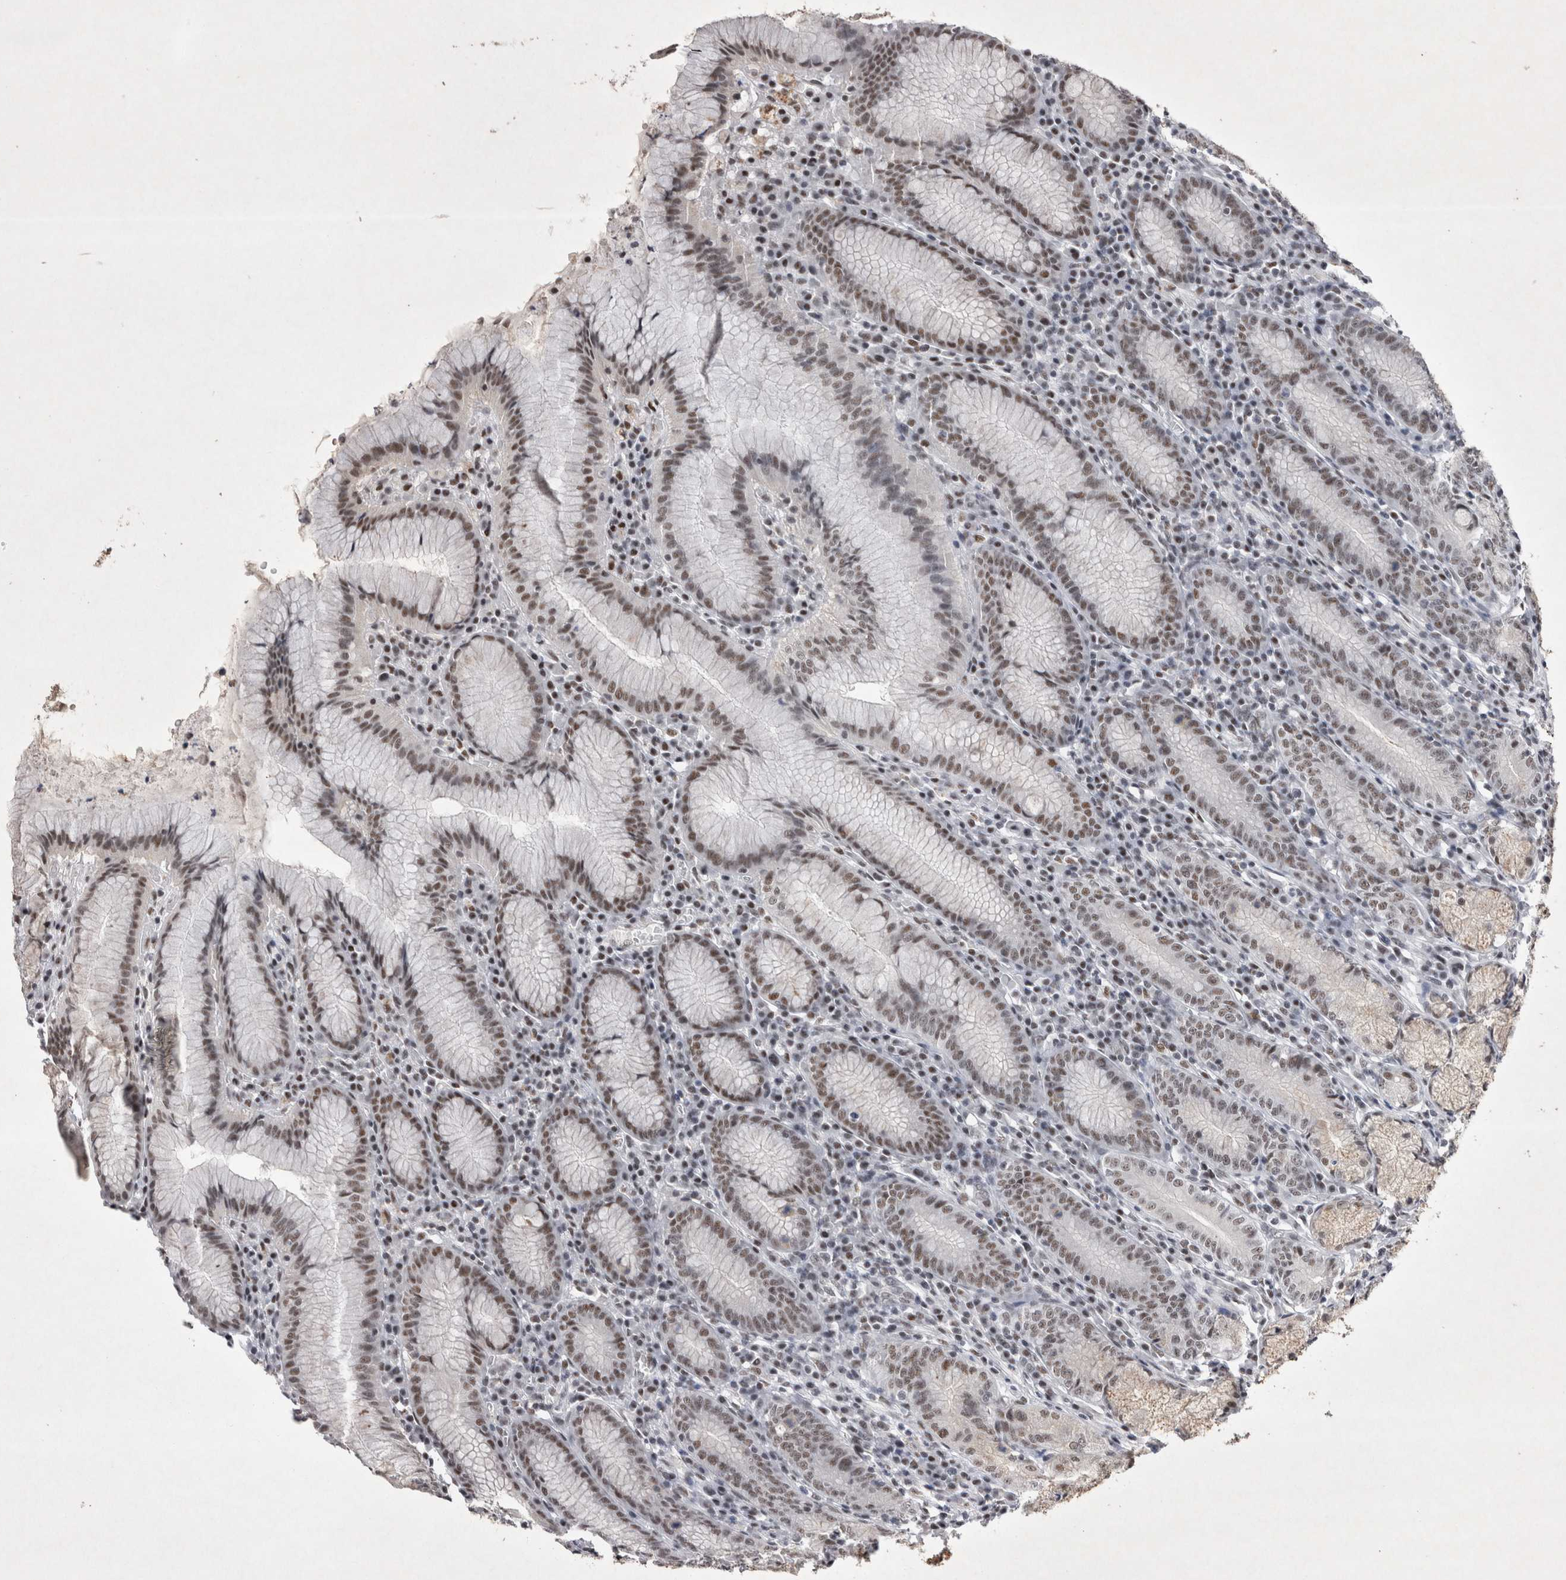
{"staining": {"intensity": "strong", "quantity": "25%-75%", "location": "cytoplasmic/membranous,nuclear"}, "tissue": "stomach", "cell_type": "Glandular cells", "image_type": "normal", "snomed": [{"axis": "morphology", "description": "Normal tissue, NOS"}, {"axis": "topography", "description": "Stomach"}], "caption": "Strong cytoplasmic/membranous,nuclear positivity for a protein is appreciated in about 25%-75% of glandular cells of normal stomach using immunohistochemistry (IHC).", "gene": "RBM6", "patient": {"sex": "male", "age": 55}}